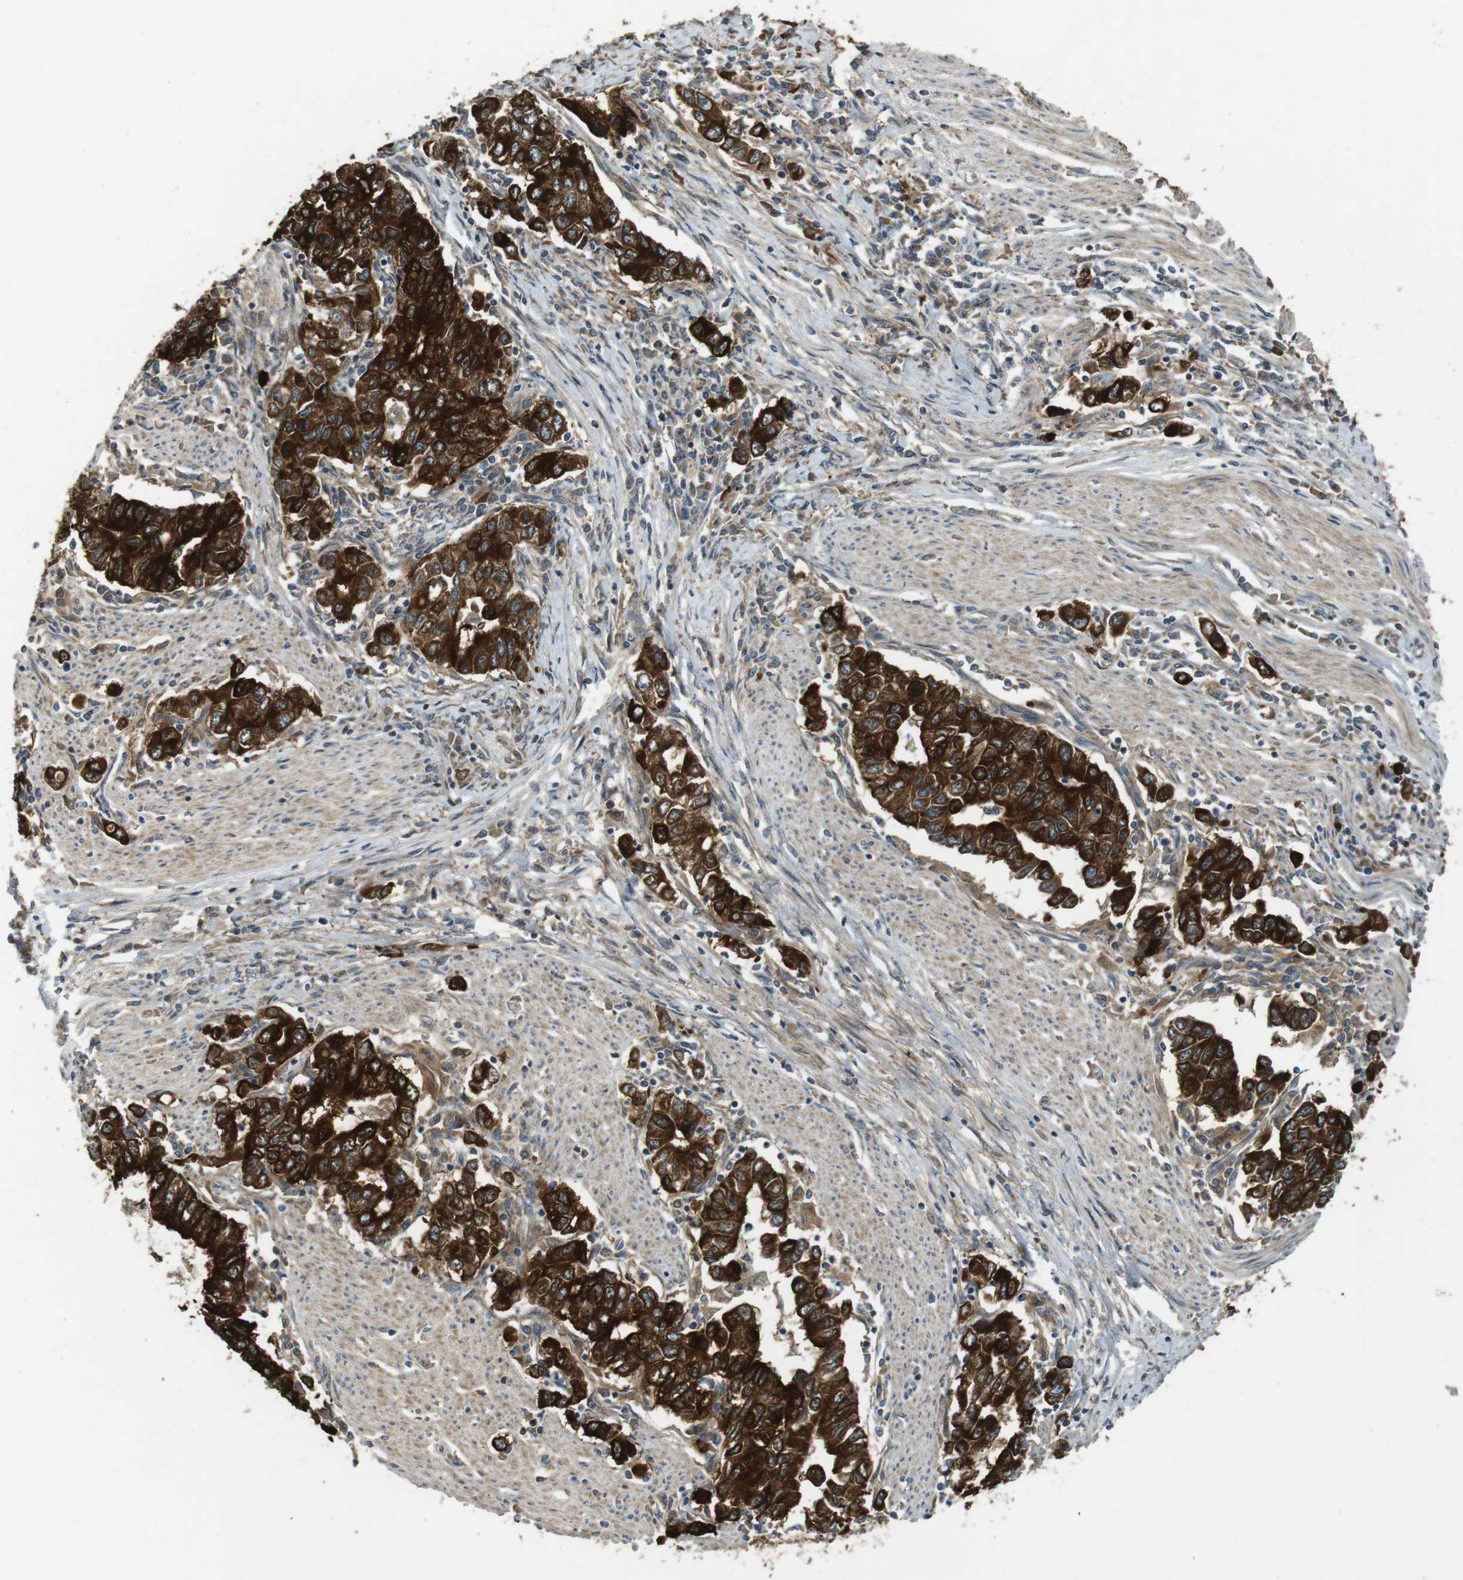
{"staining": {"intensity": "strong", "quantity": ">75%", "location": "cytoplasmic/membranous"}, "tissue": "stomach cancer", "cell_type": "Tumor cells", "image_type": "cancer", "snomed": [{"axis": "morphology", "description": "Adenocarcinoma, NOS"}, {"axis": "topography", "description": "Stomach, lower"}], "caption": "Immunohistochemistry (IHC) staining of stomach cancer (adenocarcinoma), which shows high levels of strong cytoplasmic/membranous staining in about >75% of tumor cells indicating strong cytoplasmic/membranous protein positivity. The staining was performed using DAB (brown) for protein detection and nuclei were counterstained in hematoxylin (blue).", "gene": "IFFO2", "patient": {"sex": "female", "age": 72}}